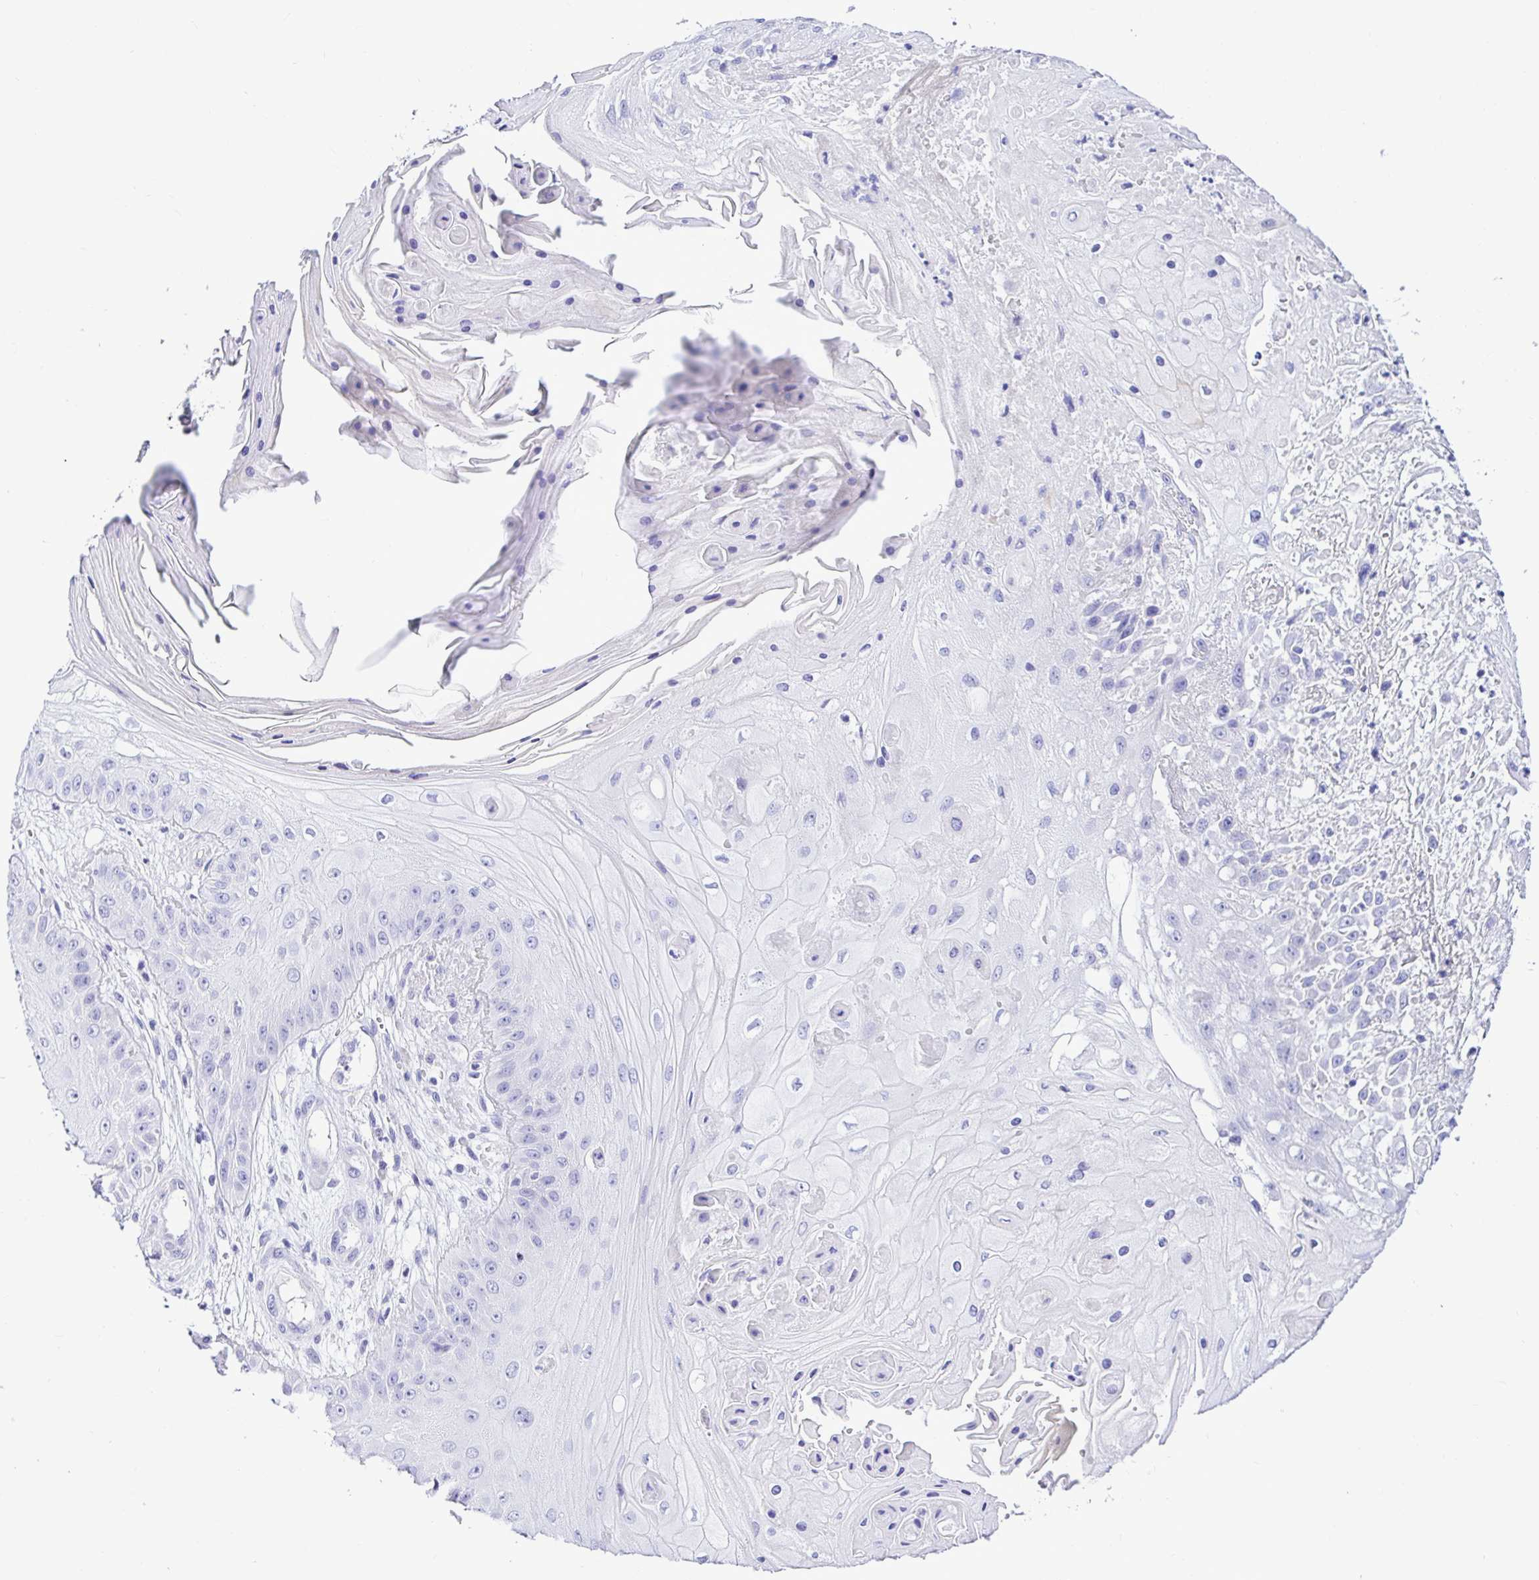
{"staining": {"intensity": "negative", "quantity": "none", "location": "none"}, "tissue": "skin cancer", "cell_type": "Tumor cells", "image_type": "cancer", "snomed": [{"axis": "morphology", "description": "Squamous cell carcinoma, NOS"}, {"axis": "topography", "description": "Skin"}], "caption": "This is an IHC photomicrograph of human skin cancer. There is no expression in tumor cells.", "gene": "BACE2", "patient": {"sex": "male", "age": 70}}